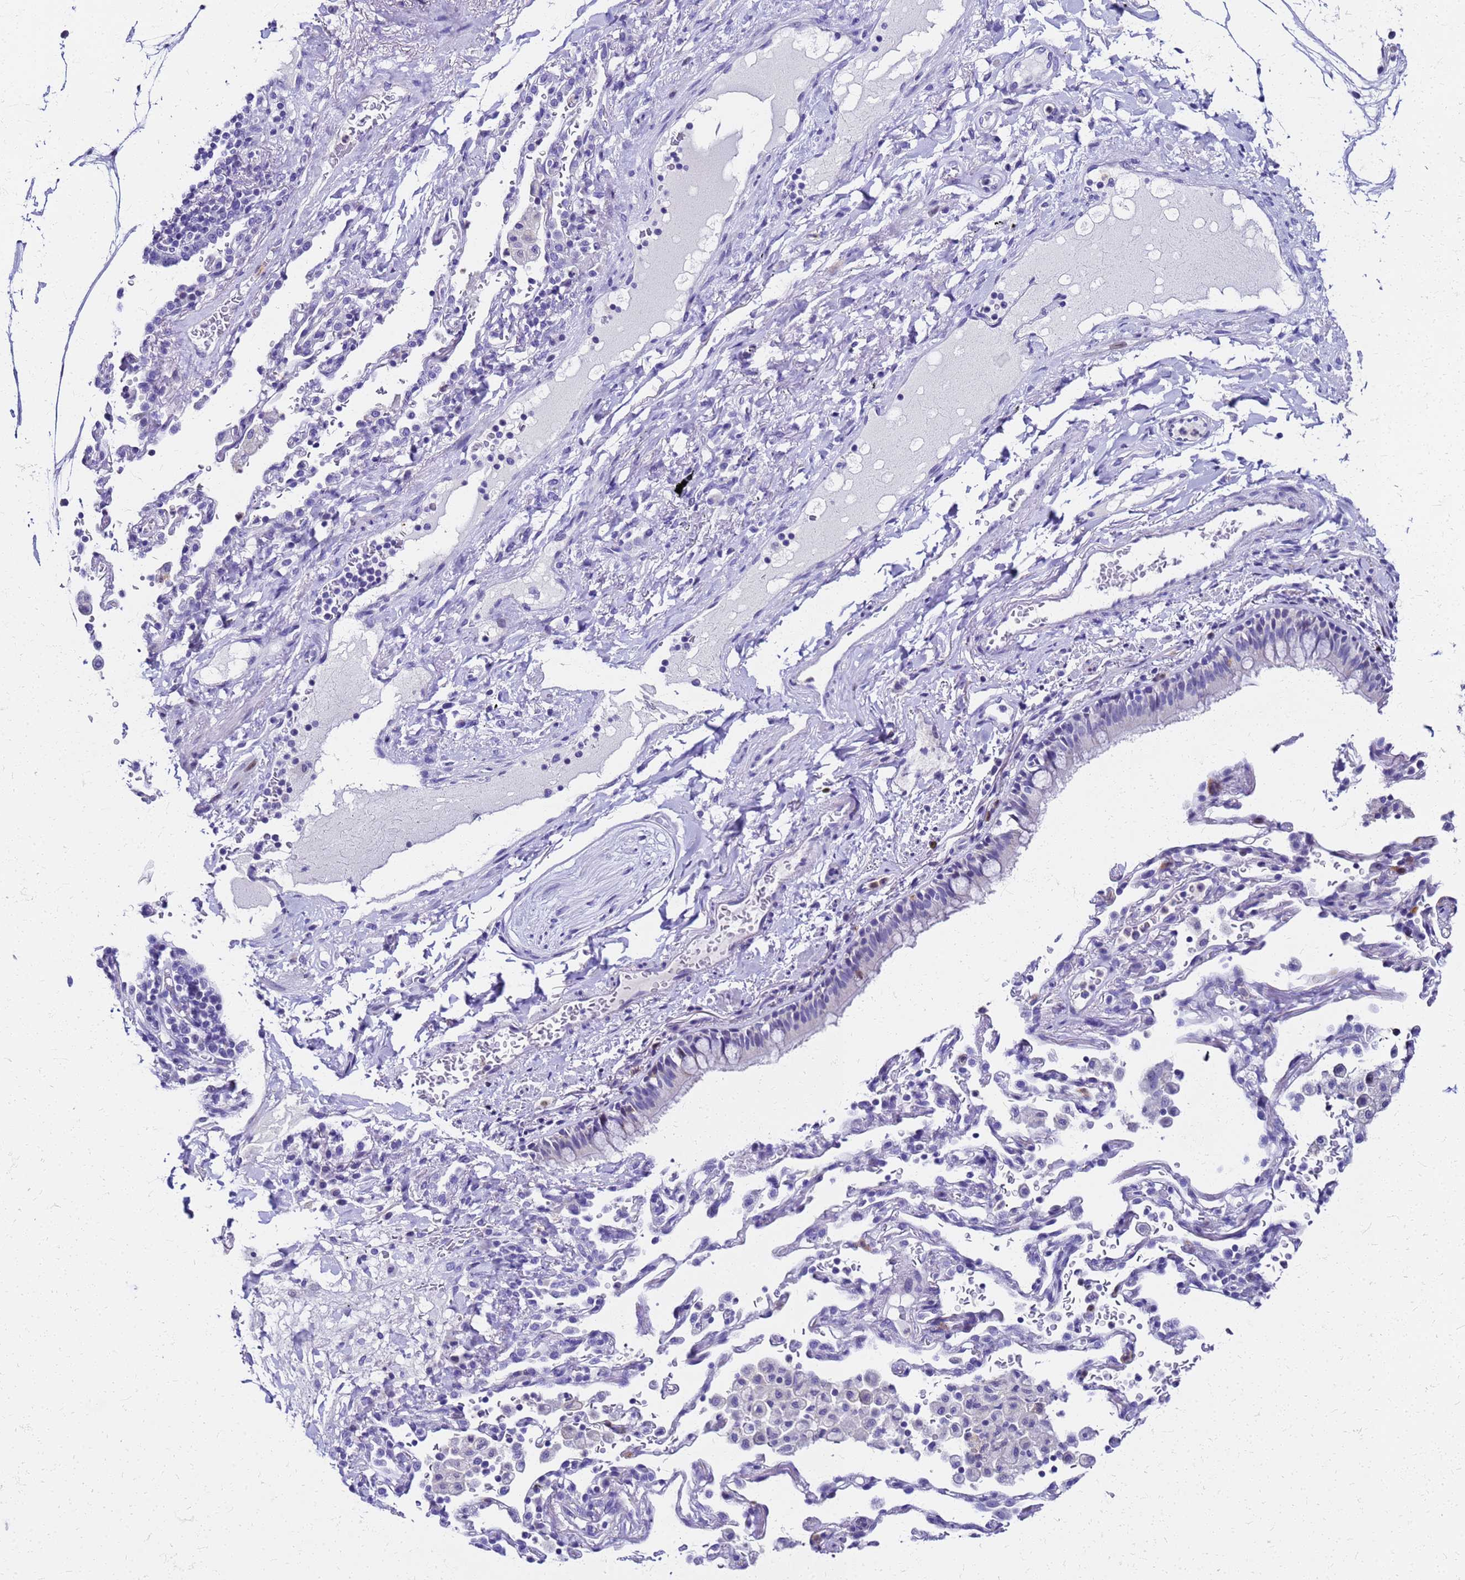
{"staining": {"intensity": "negative", "quantity": "none", "location": "none"}, "tissue": "nasopharynx", "cell_type": "Respiratory epithelial cells", "image_type": "normal", "snomed": [{"axis": "morphology", "description": "Normal tissue, NOS"}, {"axis": "topography", "description": "Nasopharynx"}], "caption": "Respiratory epithelial cells show no significant staining in unremarkable nasopharynx.", "gene": "SMIM21", "patient": {"sex": "male", "age": 64}}